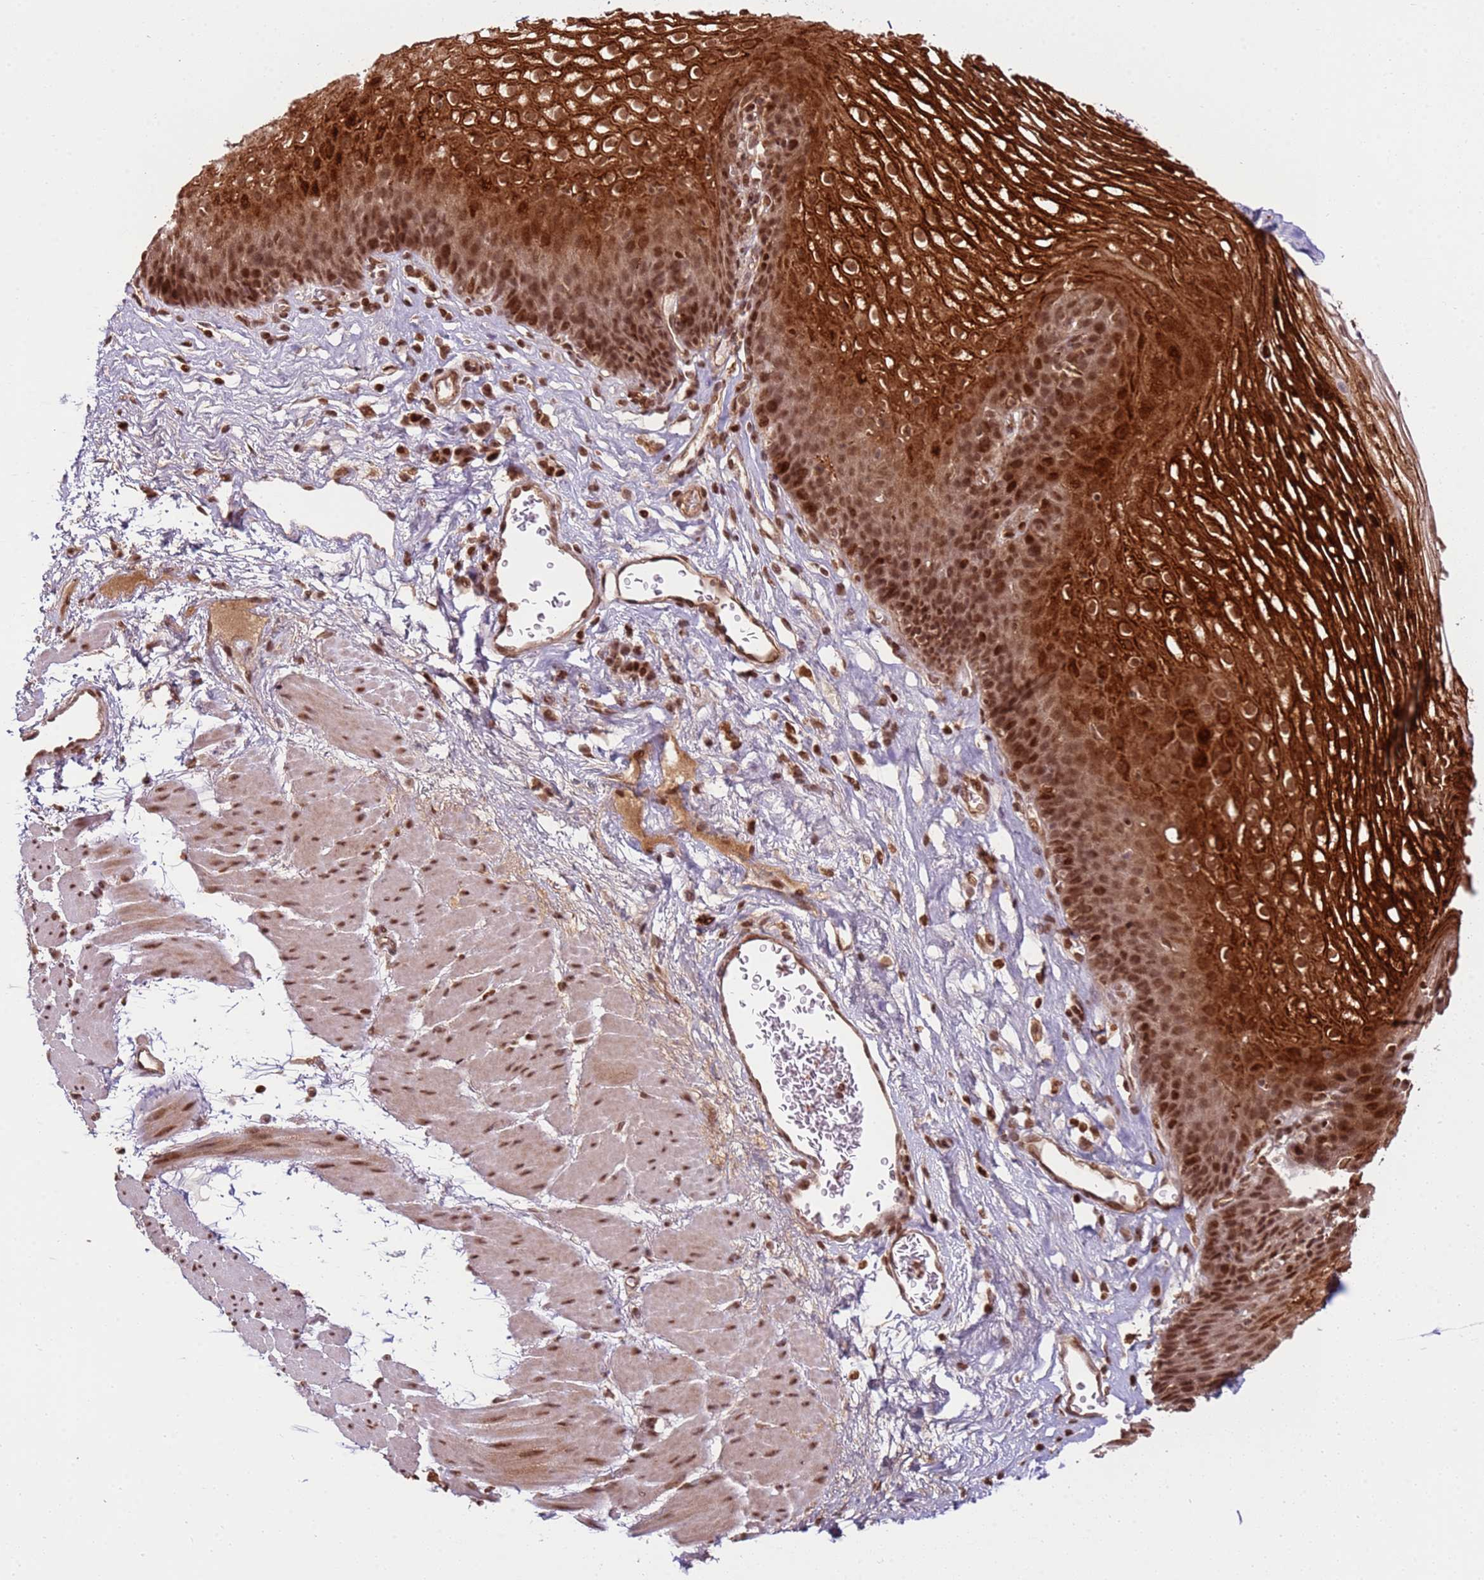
{"staining": {"intensity": "strong", "quantity": ">75%", "location": "cytoplasmic/membranous,nuclear"}, "tissue": "esophagus", "cell_type": "Squamous epithelial cells", "image_type": "normal", "snomed": [{"axis": "morphology", "description": "Normal tissue, NOS"}, {"axis": "topography", "description": "Esophagus"}], "caption": "Esophagus stained with DAB (3,3'-diaminobenzidine) immunohistochemistry (IHC) exhibits high levels of strong cytoplasmic/membranous,nuclear staining in about >75% of squamous epithelial cells. The staining is performed using DAB brown chromogen to label protein expression. The nuclei are counter-stained blue using hematoxylin.", "gene": "ZBTB12", "patient": {"sex": "female", "age": 66}}